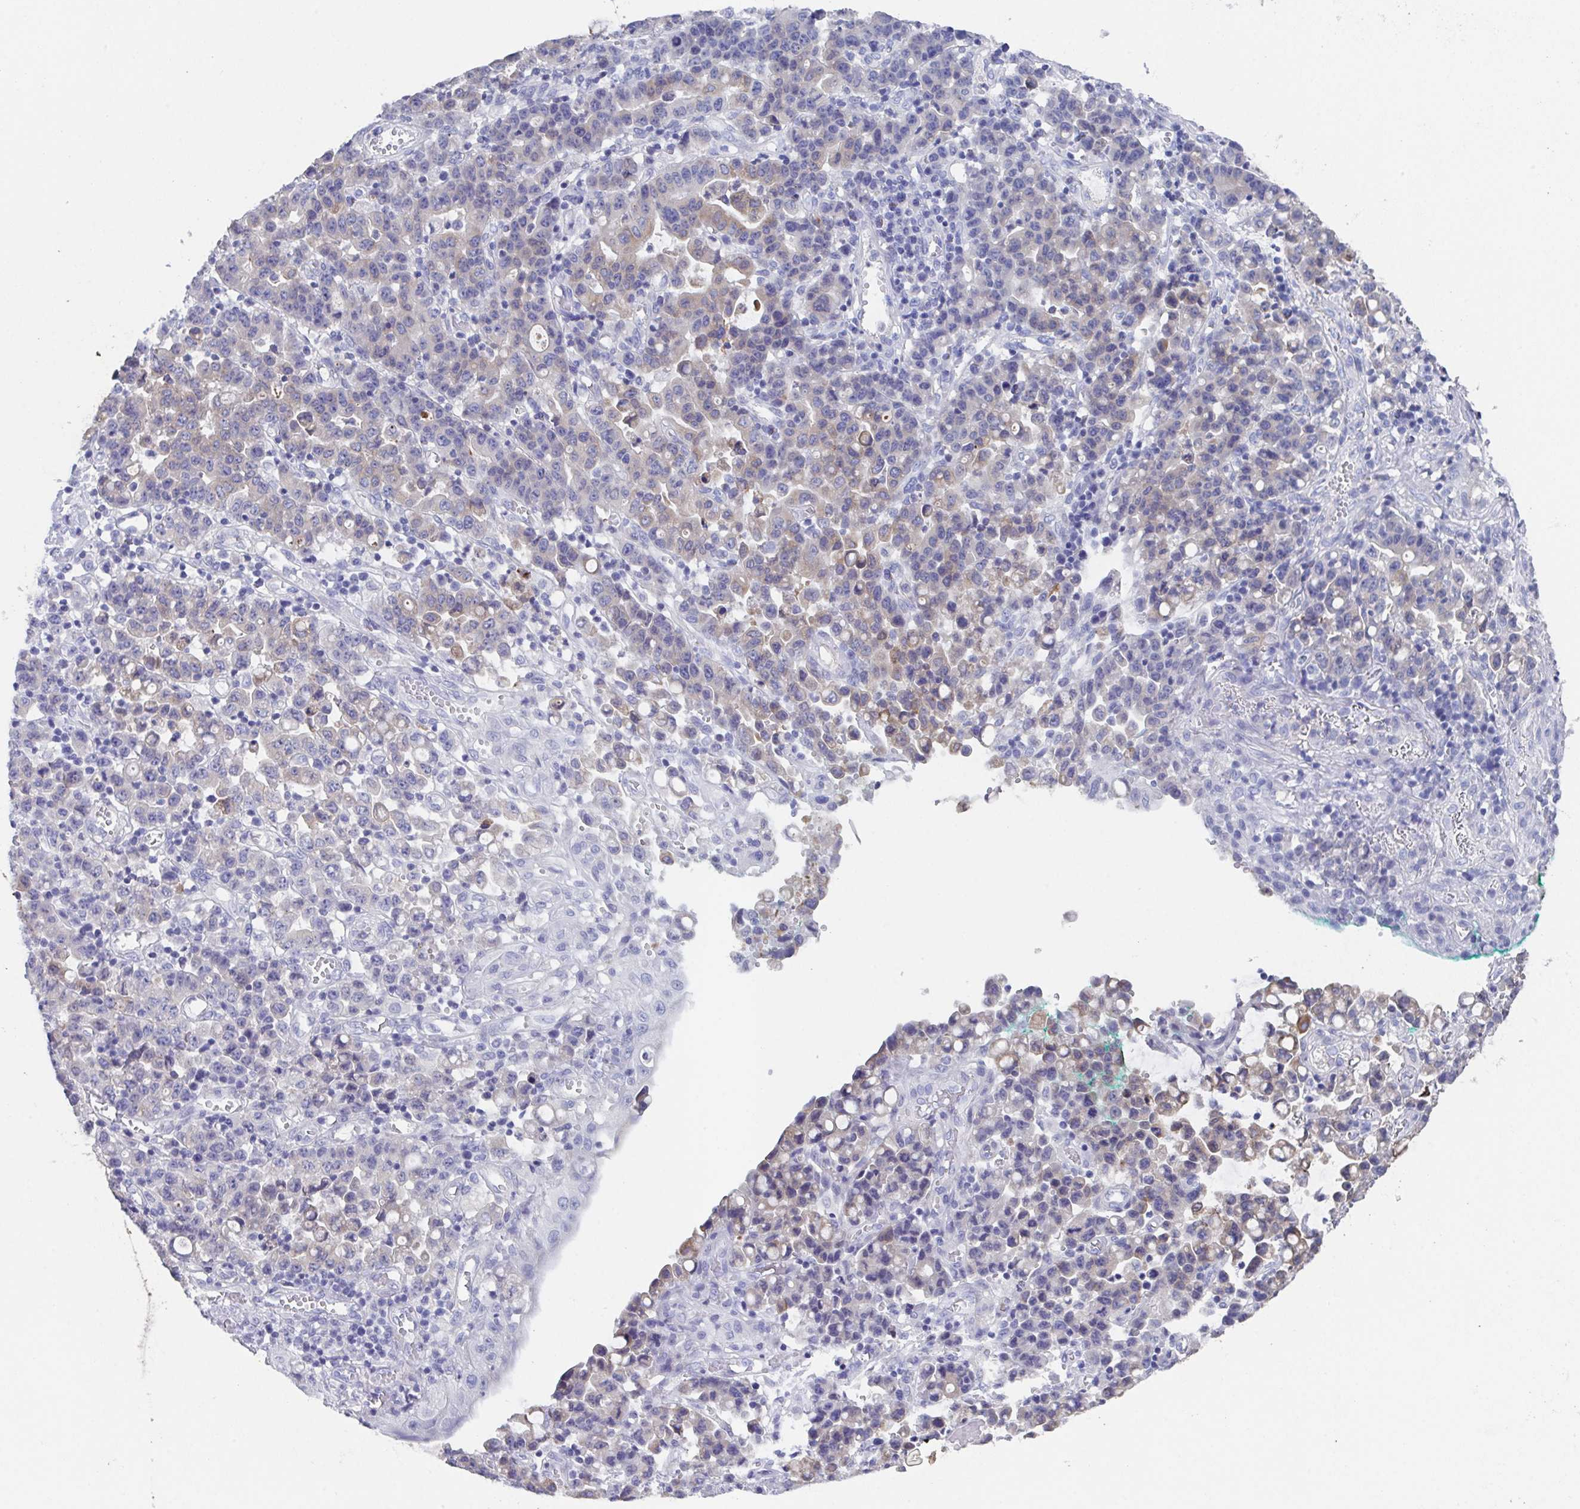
{"staining": {"intensity": "weak", "quantity": "25%-75%", "location": "cytoplasmic/membranous"}, "tissue": "stomach cancer", "cell_type": "Tumor cells", "image_type": "cancer", "snomed": [{"axis": "morphology", "description": "Adenocarcinoma, NOS"}, {"axis": "topography", "description": "Stomach, upper"}], "caption": "Immunohistochemical staining of adenocarcinoma (stomach) demonstrates weak cytoplasmic/membranous protein expression in about 25%-75% of tumor cells.", "gene": "SSC4D", "patient": {"sex": "male", "age": 69}}